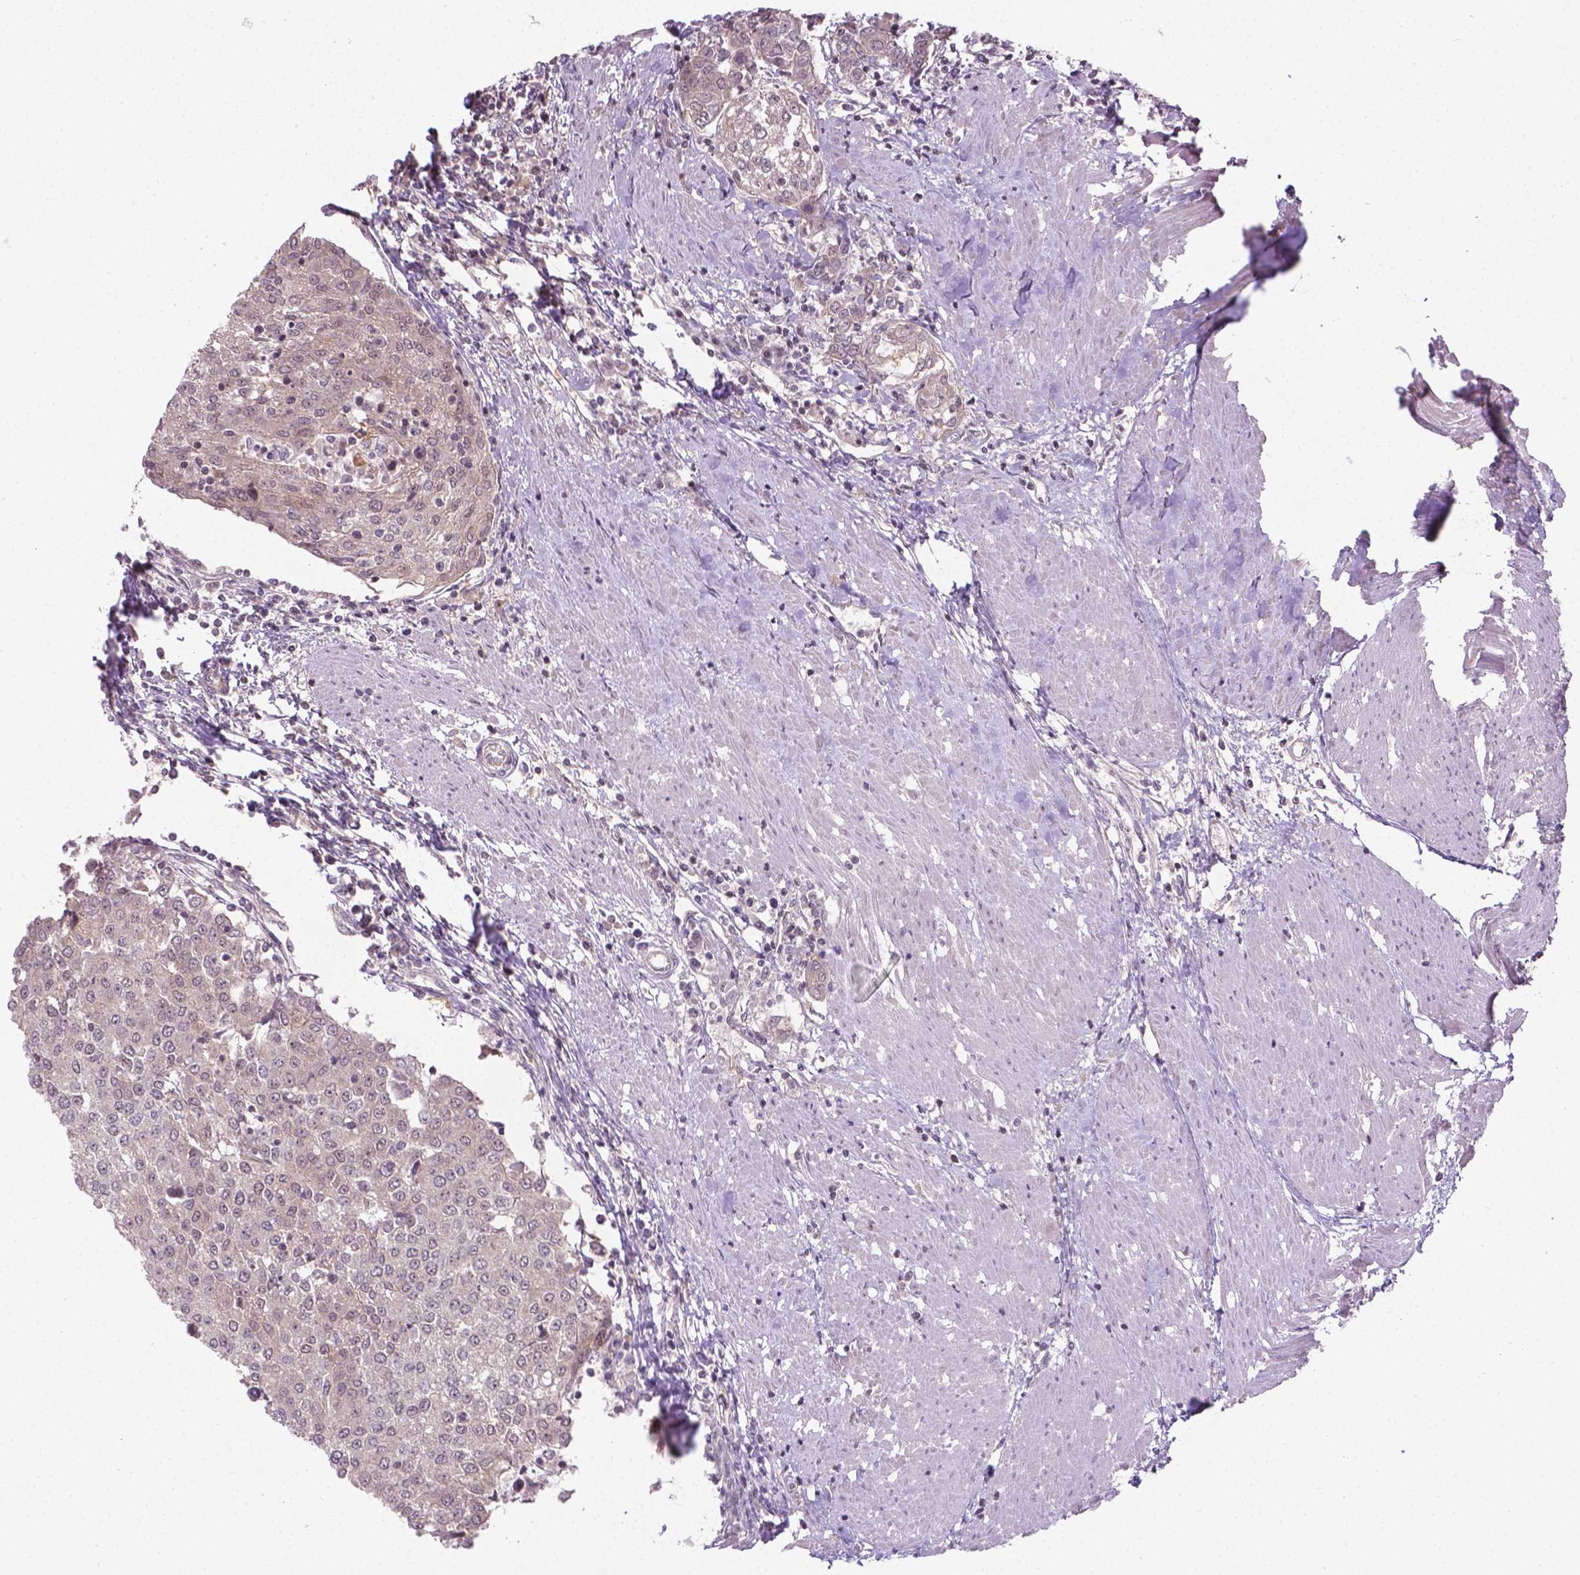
{"staining": {"intensity": "weak", "quantity": "<25%", "location": "nuclear"}, "tissue": "urothelial cancer", "cell_type": "Tumor cells", "image_type": "cancer", "snomed": [{"axis": "morphology", "description": "Urothelial carcinoma, High grade"}, {"axis": "topography", "description": "Urinary bladder"}], "caption": "Urothelial cancer was stained to show a protein in brown. There is no significant staining in tumor cells.", "gene": "ANKRD54", "patient": {"sex": "female", "age": 85}}